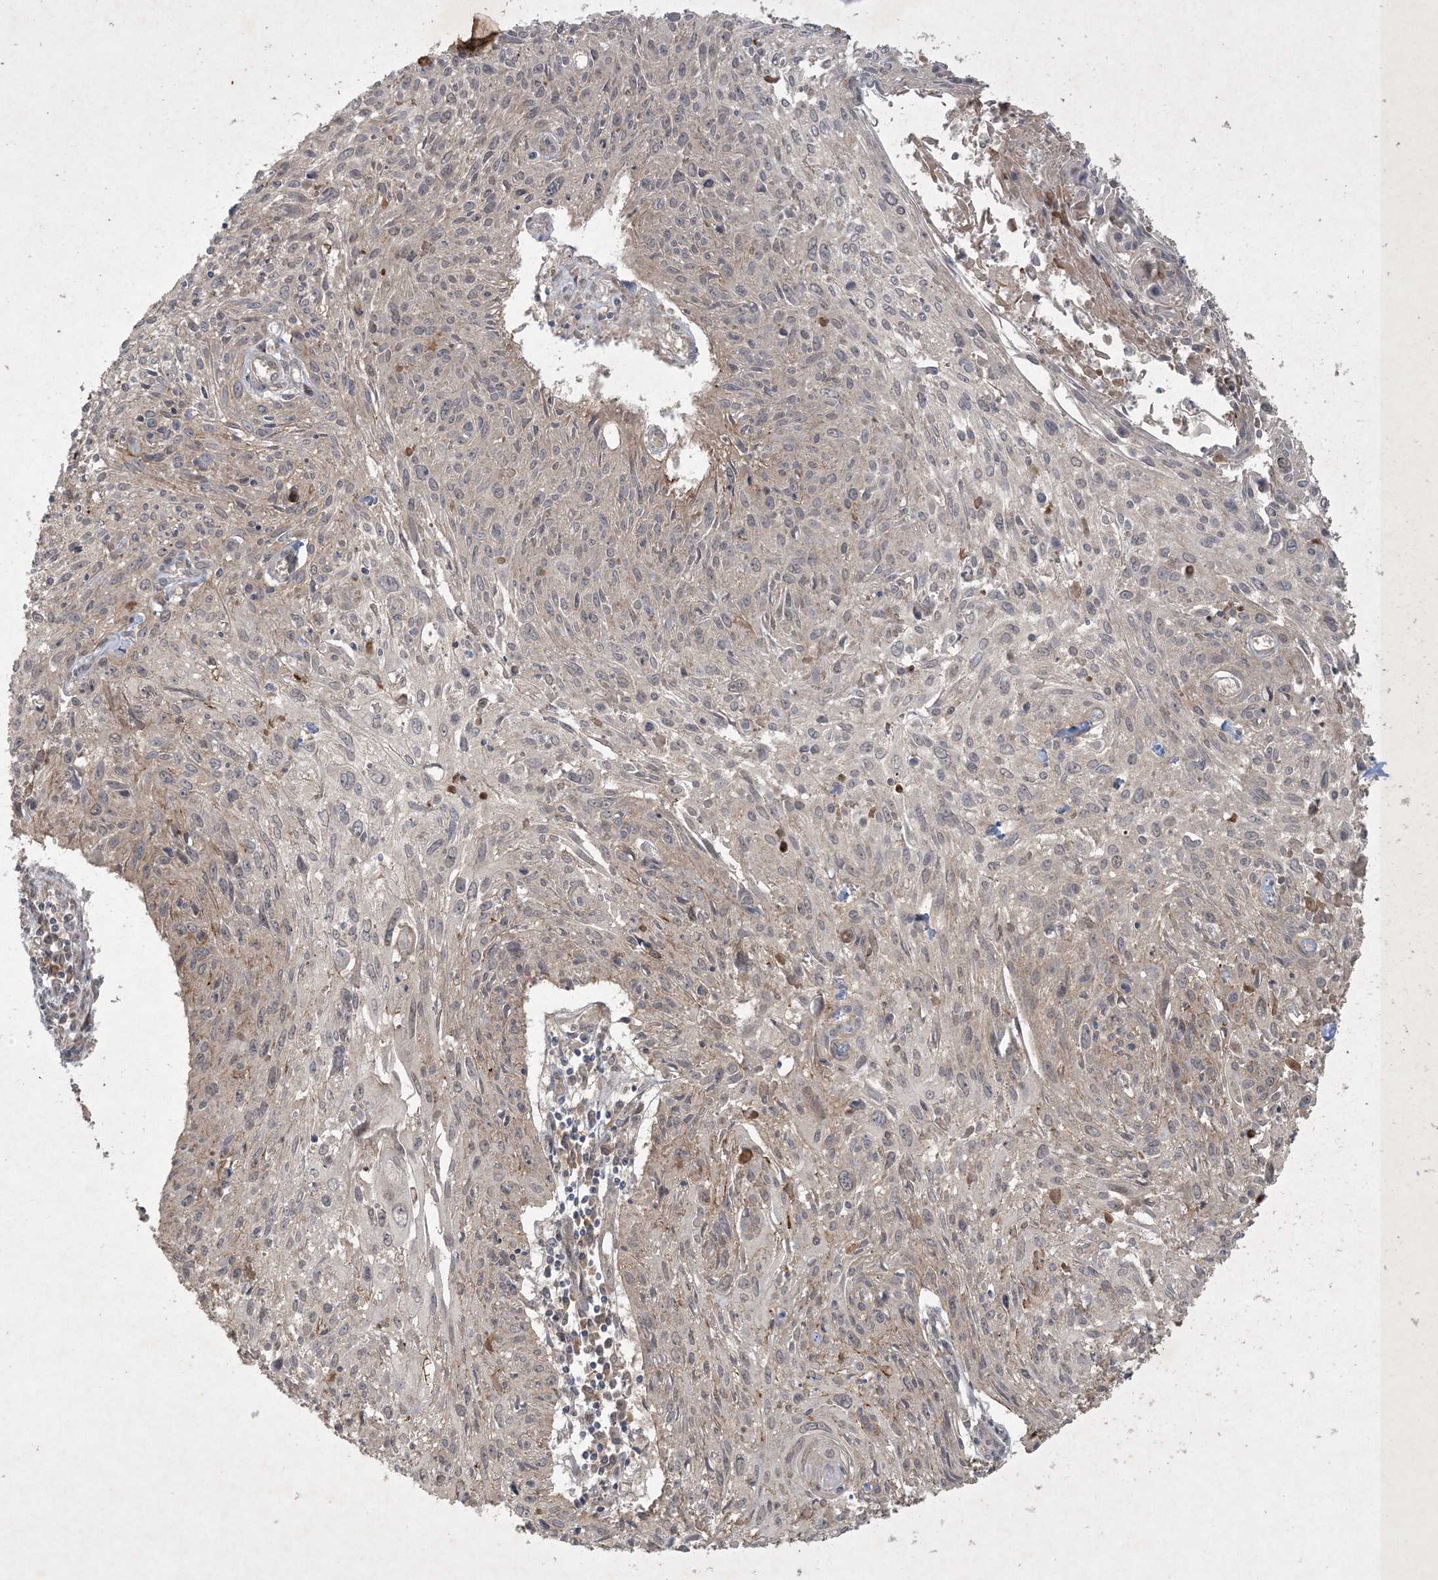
{"staining": {"intensity": "negative", "quantity": "none", "location": "none"}, "tissue": "cervical cancer", "cell_type": "Tumor cells", "image_type": "cancer", "snomed": [{"axis": "morphology", "description": "Squamous cell carcinoma, NOS"}, {"axis": "topography", "description": "Cervix"}], "caption": "A photomicrograph of cervical cancer stained for a protein demonstrates no brown staining in tumor cells.", "gene": "NRBP2", "patient": {"sex": "female", "age": 51}}